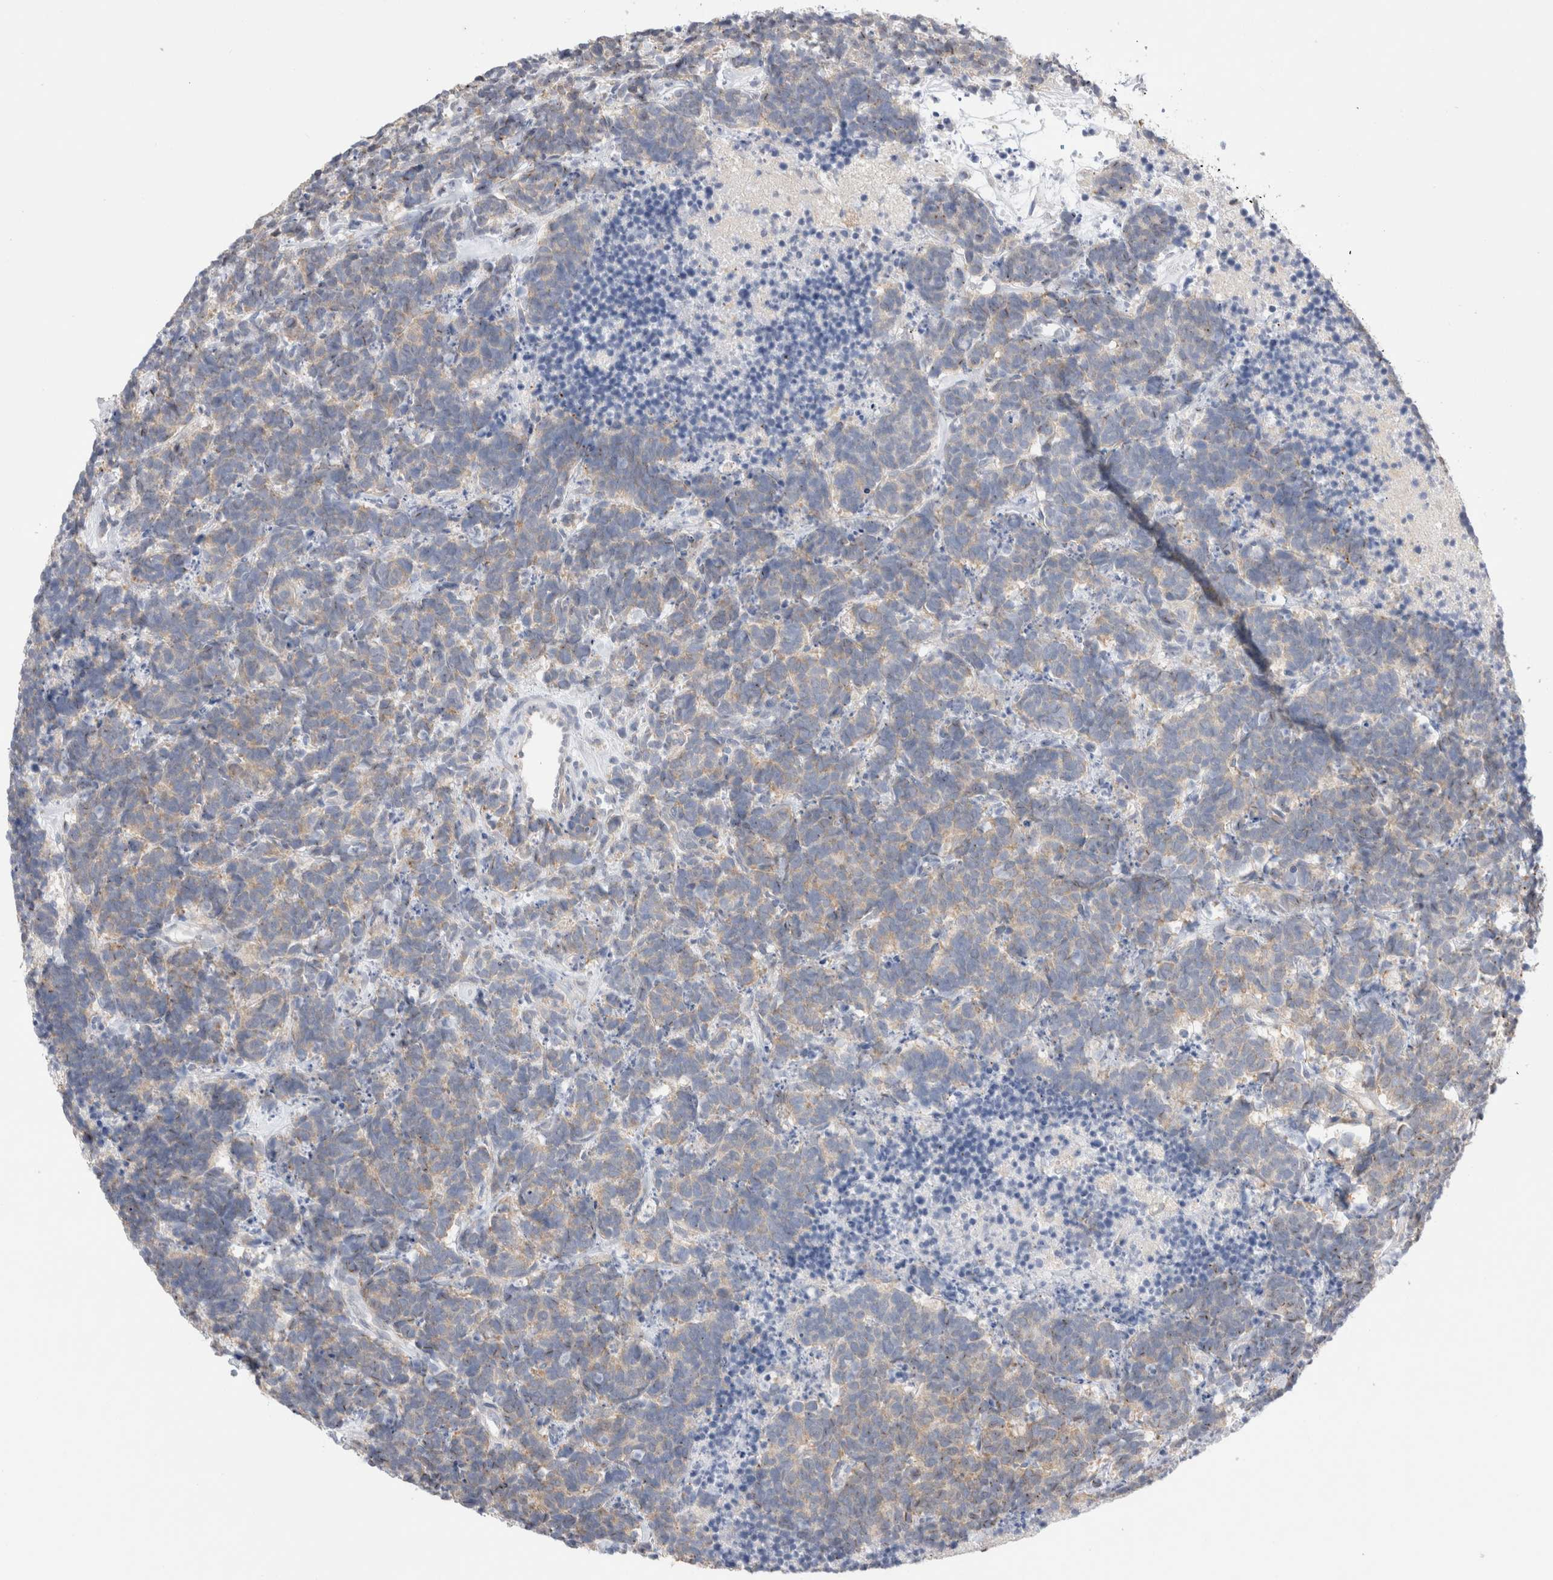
{"staining": {"intensity": "weak", "quantity": "<25%", "location": "cytoplasmic/membranous"}, "tissue": "carcinoid", "cell_type": "Tumor cells", "image_type": "cancer", "snomed": [{"axis": "morphology", "description": "Carcinoma, NOS"}, {"axis": "morphology", "description": "Carcinoid, malignant, NOS"}, {"axis": "topography", "description": "Urinary bladder"}], "caption": "This is a histopathology image of immunohistochemistry (IHC) staining of carcinoid, which shows no positivity in tumor cells.", "gene": "ZNF23", "patient": {"sex": "male", "age": 57}}